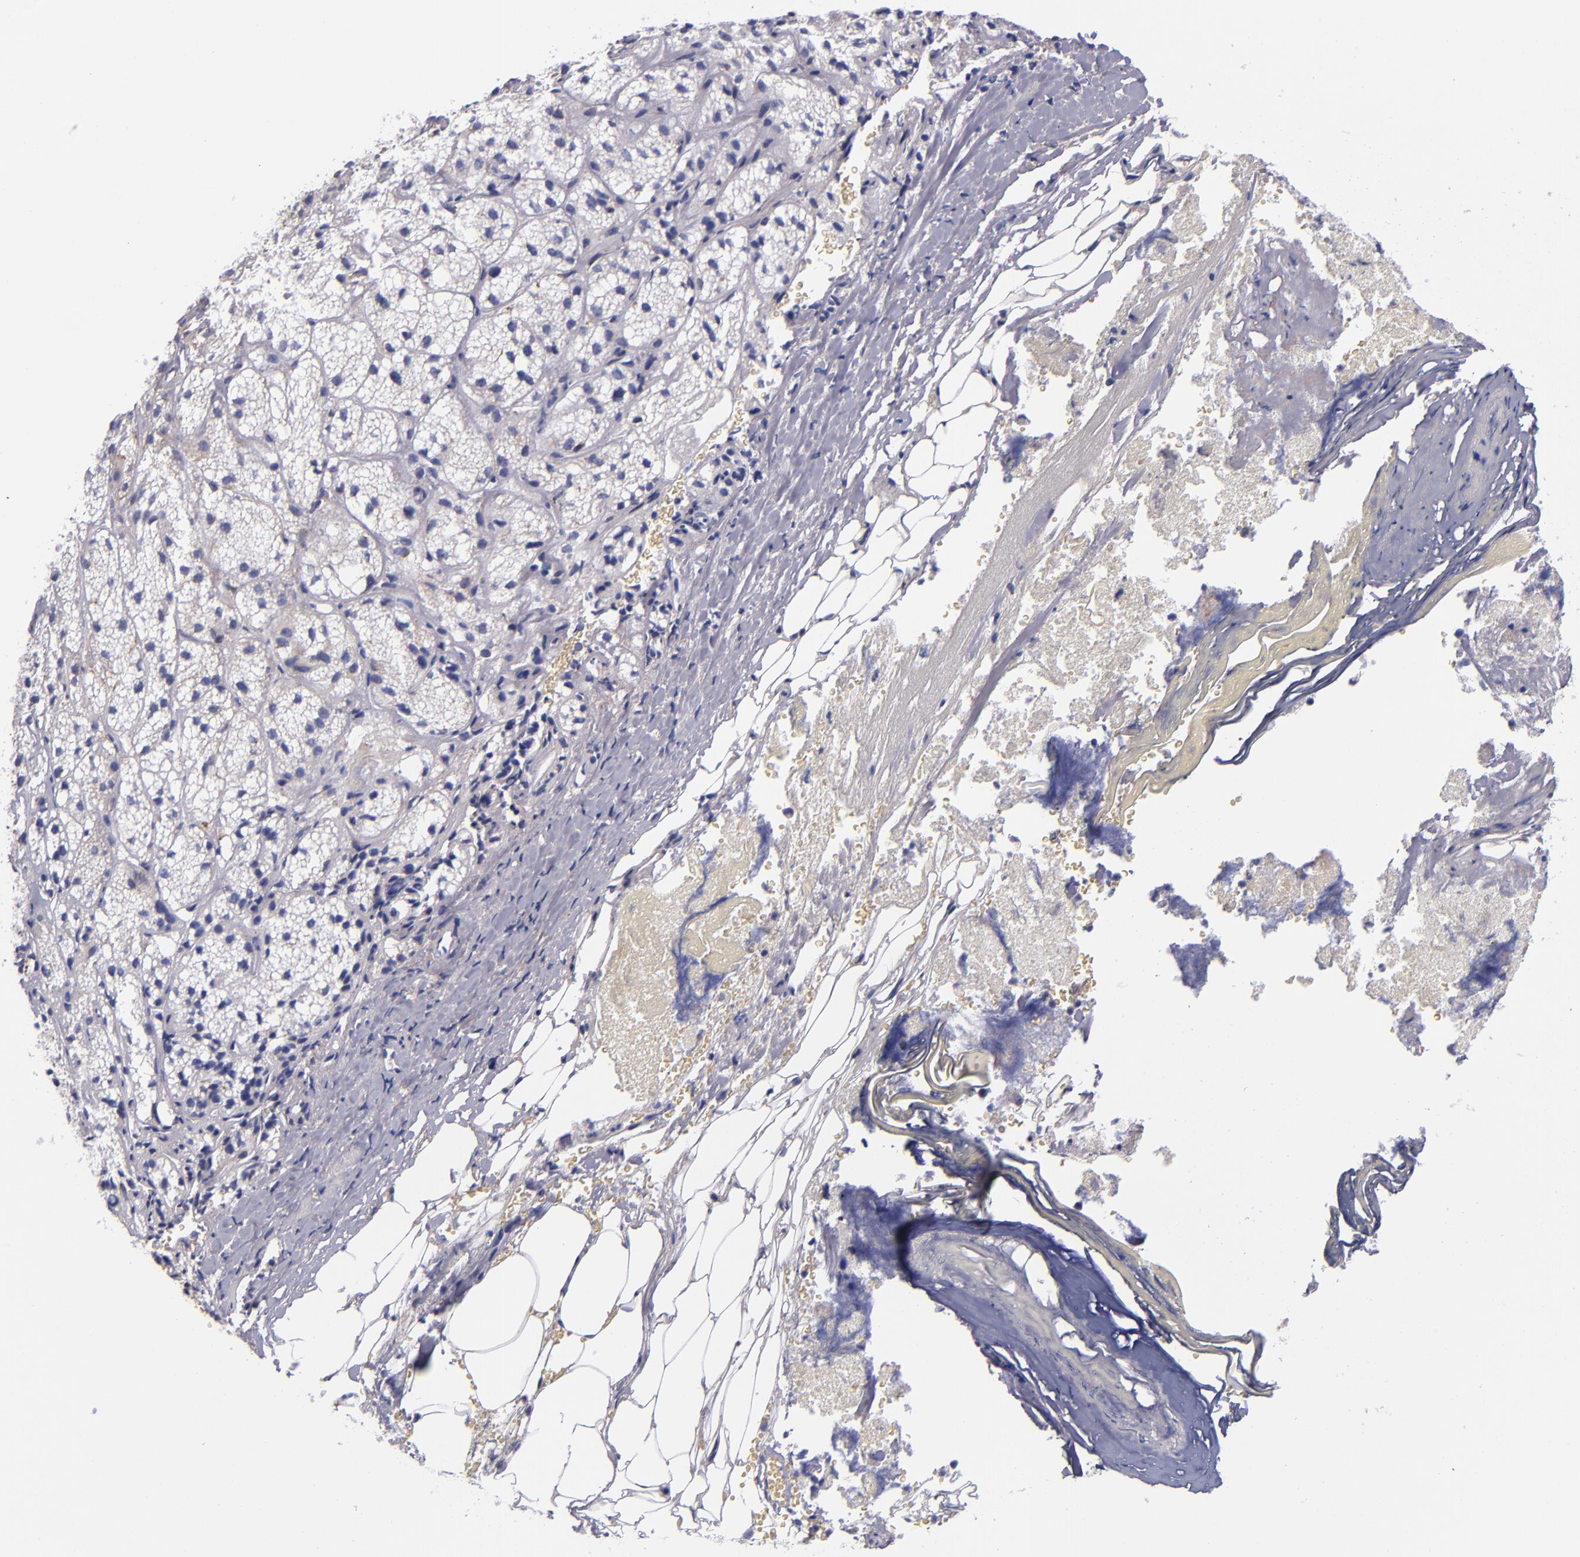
{"staining": {"intensity": "negative", "quantity": "none", "location": "none"}, "tissue": "adrenal gland", "cell_type": "Glandular cells", "image_type": "normal", "snomed": [{"axis": "morphology", "description": "Normal tissue, NOS"}, {"axis": "topography", "description": "Adrenal gland"}], "caption": "This is a image of IHC staining of normal adrenal gland, which shows no positivity in glandular cells. (DAB (3,3'-diaminobenzidine) immunohistochemistry, high magnification).", "gene": "IVL", "patient": {"sex": "female", "age": 71}}